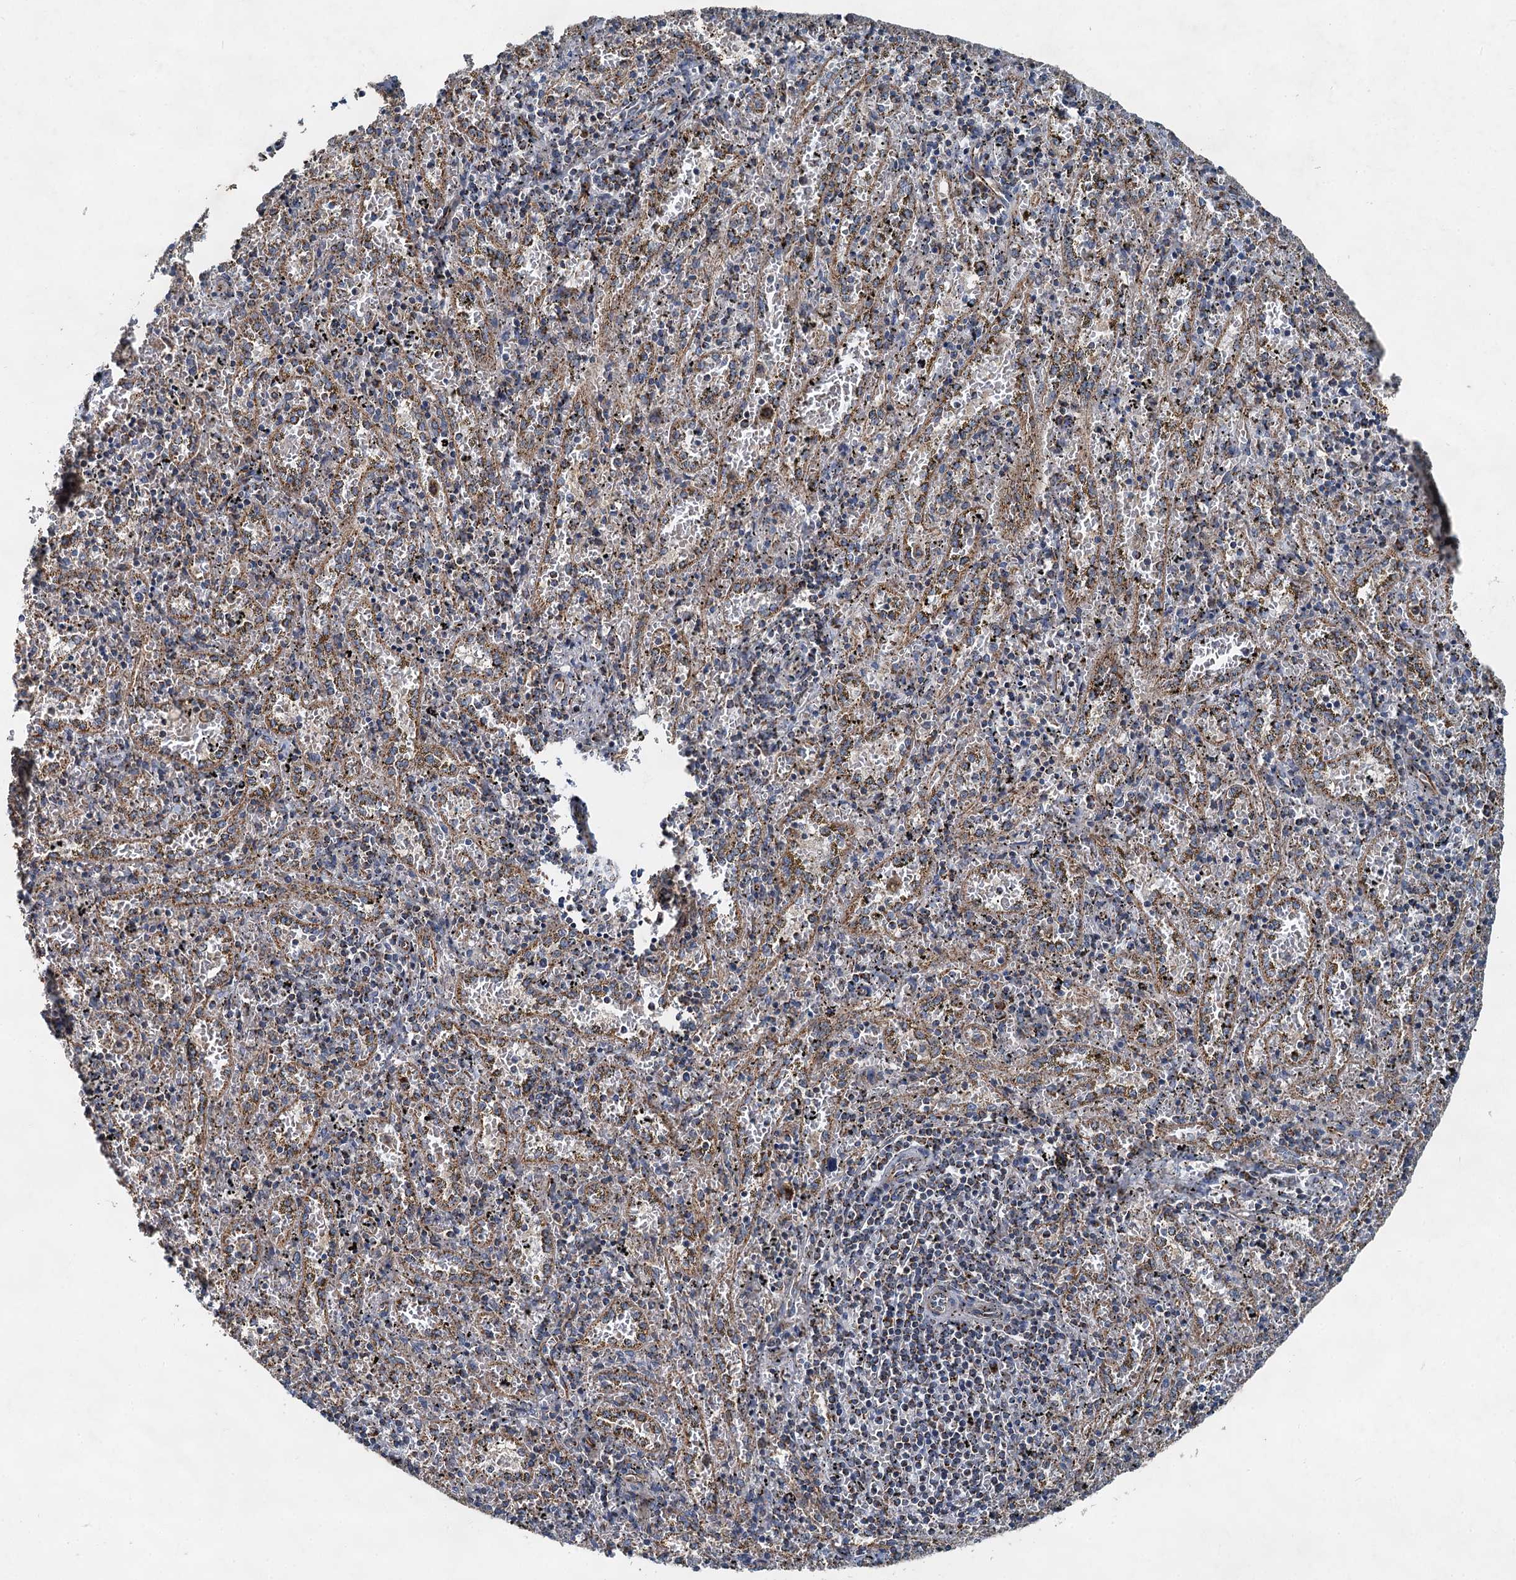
{"staining": {"intensity": "moderate", "quantity": "25%-75%", "location": "cytoplasmic/membranous"}, "tissue": "spleen", "cell_type": "Cells in red pulp", "image_type": "normal", "snomed": [{"axis": "morphology", "description": "Normal tissue, NOS"}, {"axis": "topography", "description": "Spleen"}], "caption": "Immunohistochemical staining of benign human spleen reveals medium levels of moderate cytoplasmic/membranous expression in approximately 25%-75% of cells in red pulp. (Brightfield microscopy of DAB IHC at high magnification).", "gene": "HAUS2", "patient": {"sex": "male", "age": 11}}